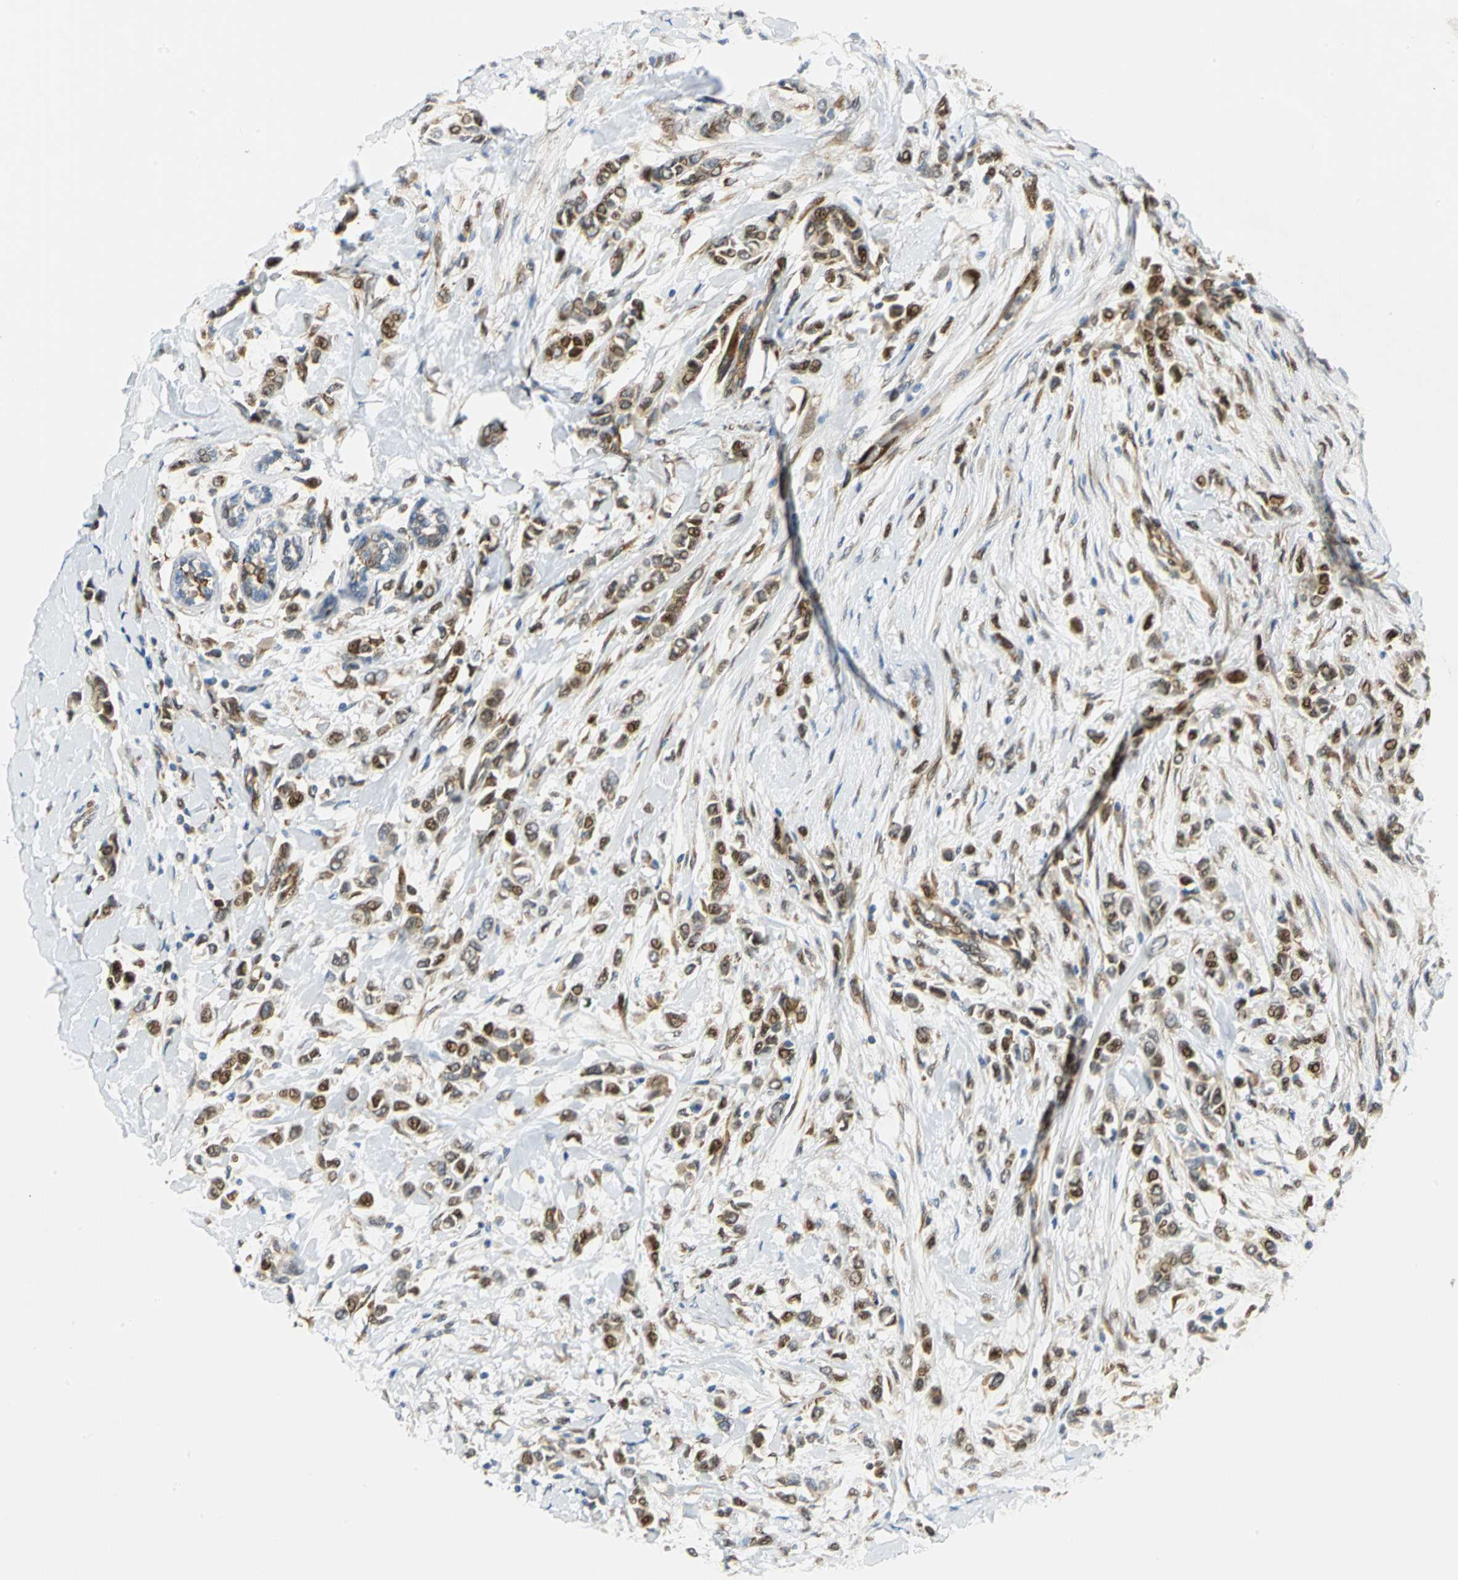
{"staining": {"intensity": "moderate", "quantity": ">75%", "location": "cytoplasmic/membranous,nuclear"}, "tissue": "breast cancer", "cell_type": "Tumor cells", "image_type": "cancer", "snomed": [{"axis": "morphology", "description": "Lobular carcinoma"}, {"axis": "topography", "description": "Breast"}], "caption": "Protein staining by IHC shows moderate cytoplasmic/membranous and nuclear staining in approximately >75% of tumor cells in breast cancer.", "gene": "YBX1", "patient": {"sex": "female", "age": 51}}